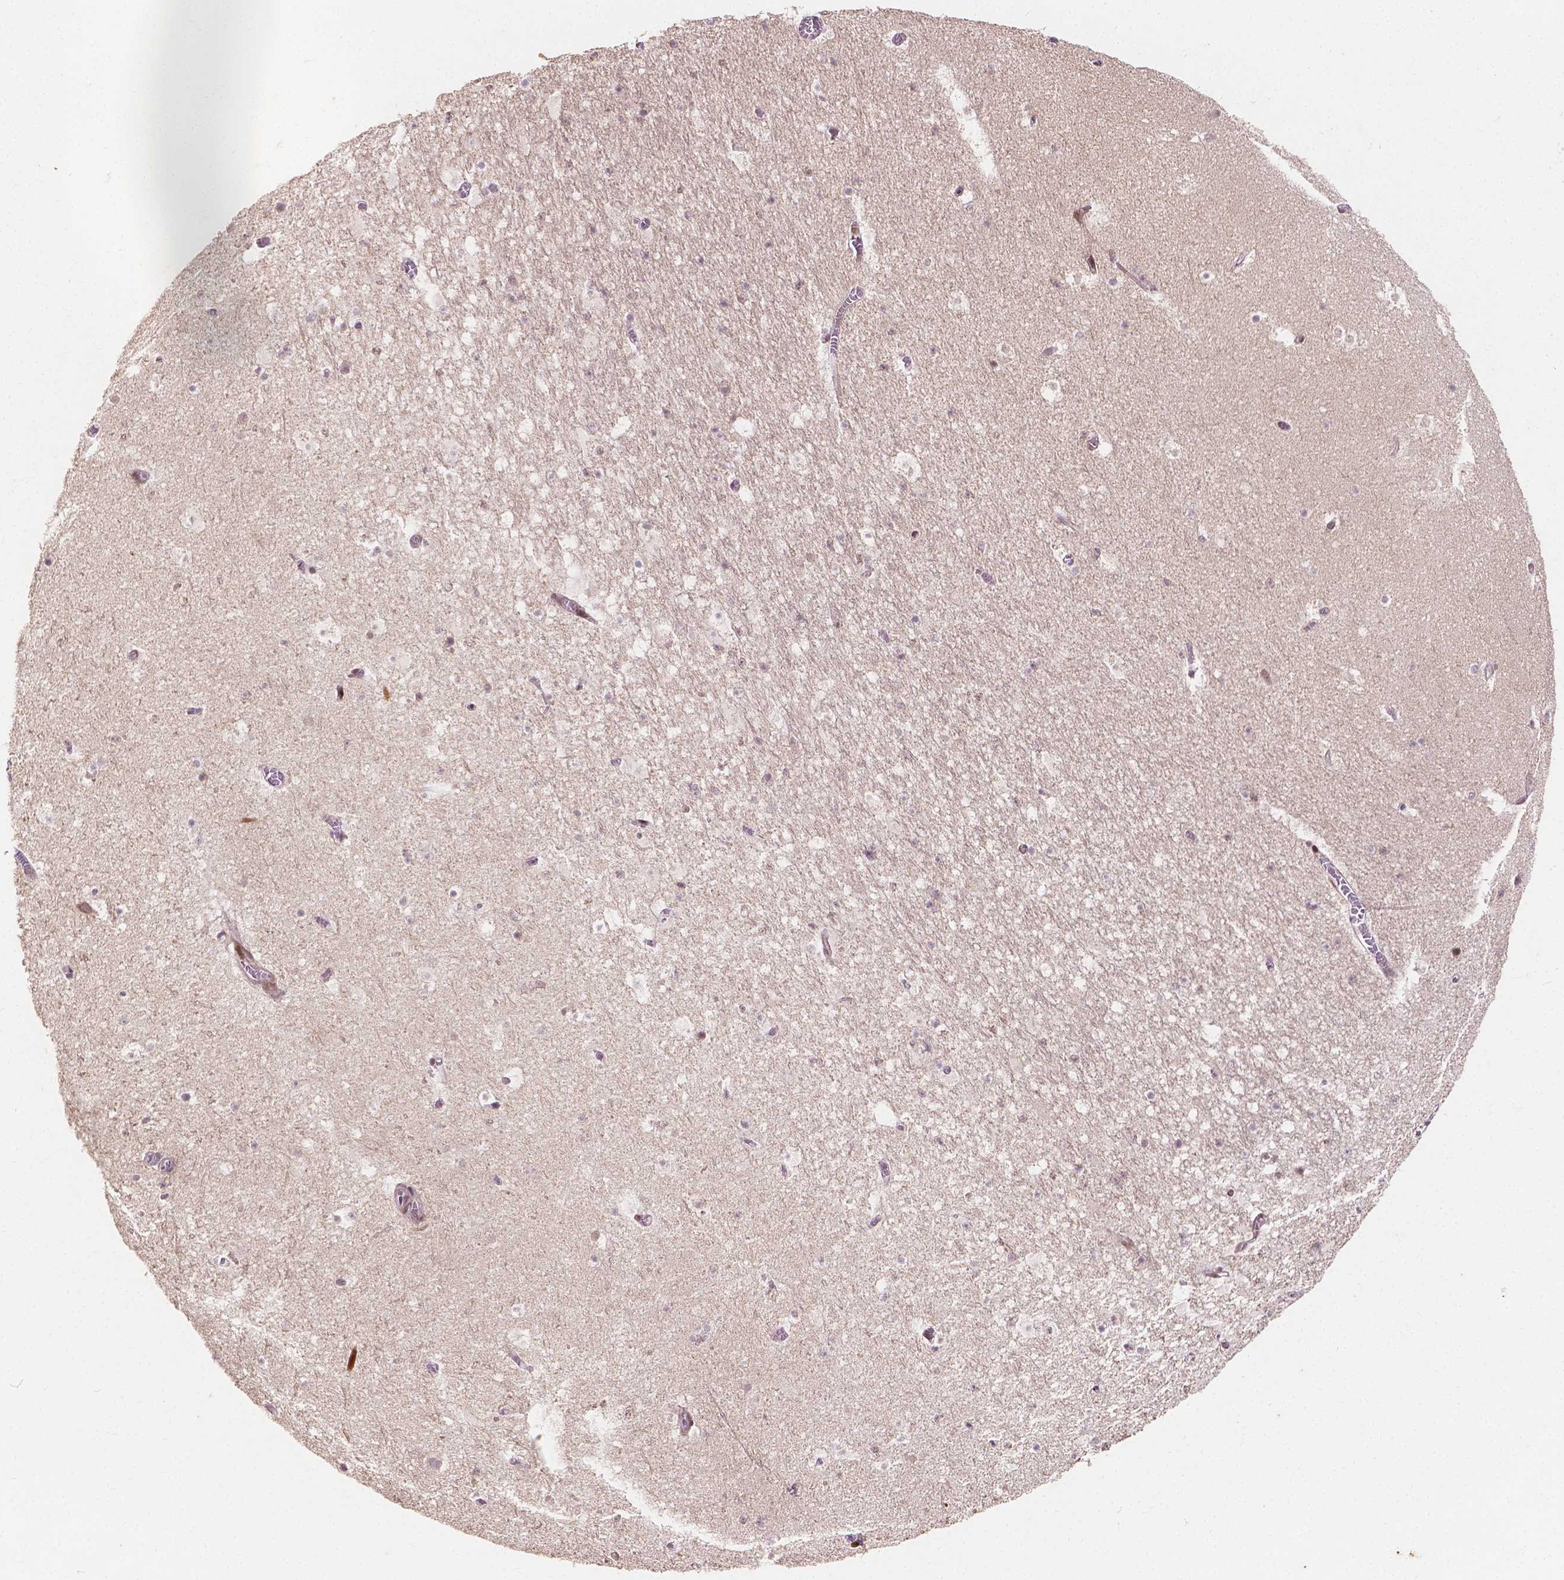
{"staining": {"intensity": "negative", "quantity": "none", "location": "none"}, "tissue": "hippocampus", "cell_type": "Glial cells", "image_type": "normal", "snomed": [{"axis": "morphology", "description": "Normal tissue, NOS"}, {"axis": "topography", "description": "Hippocampus"}], "caption": "Histopathology image shows no protein staining in glial cells of unremarkable hippocampus. (DAB IHC, high magnification).", "gene": "PTPN18", "patient": {"sex": "female", "age": 42}}